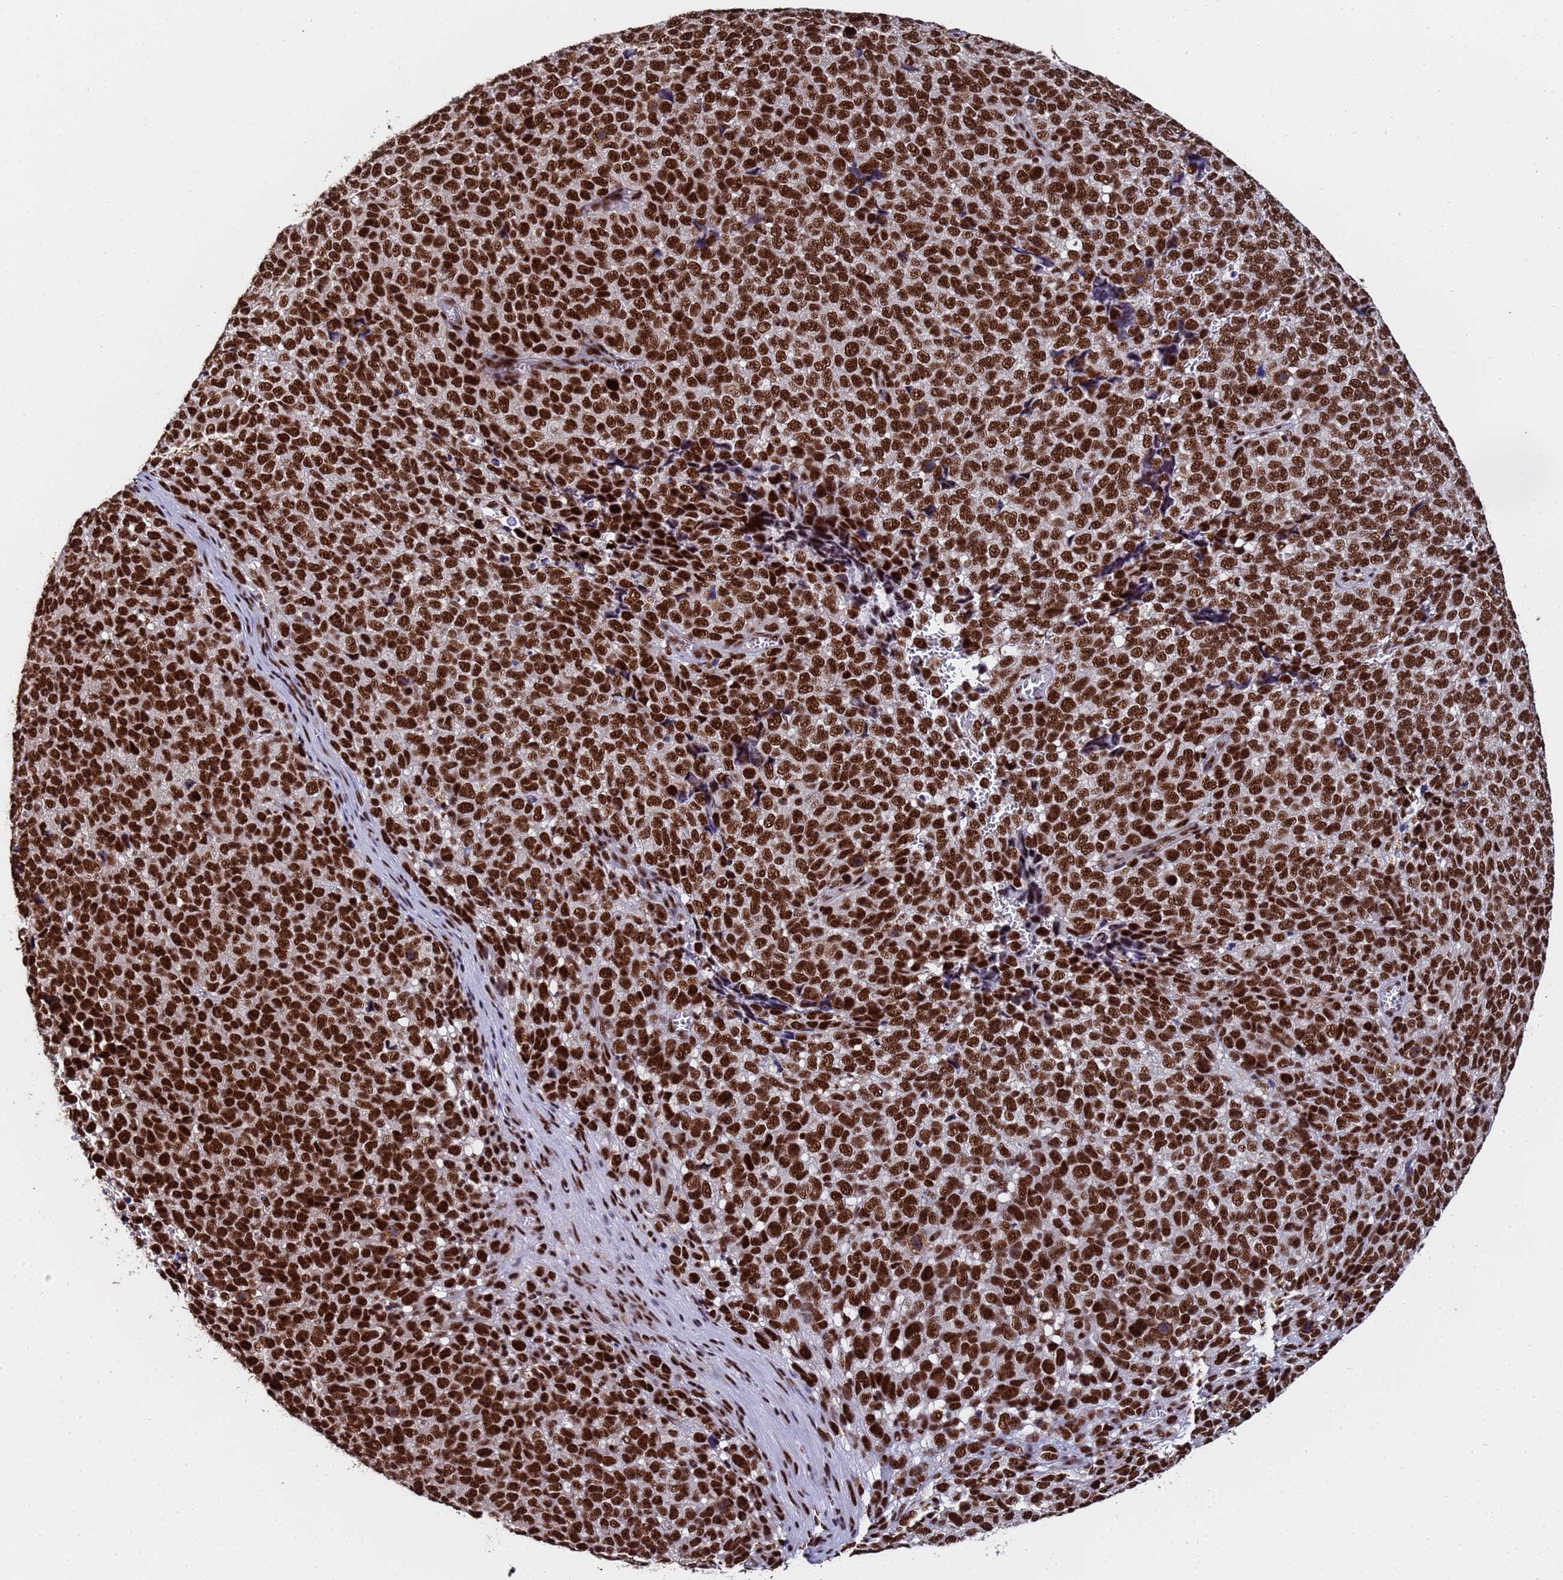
{"staining": {"intensity": "strong", "quantity": ">75%", "location": "nuclear"}, "tissue": "melanoma", "cell_type": "Tumor cells", "image_type": "cancer", "snomed": [{"axis": "morphology", "description": "Malignant melanoma, NOS"}, {"axis": "topography", "description": "Nose, NOS"}], "caption": "Immunohistochemical staining of melanoma reveals strong nuclear protein staining in approximately >75% of tumor cells. Nuclei are stained in blue.", "gene": "SF3B2", "patient": {"sex": "female", "age": 48}}